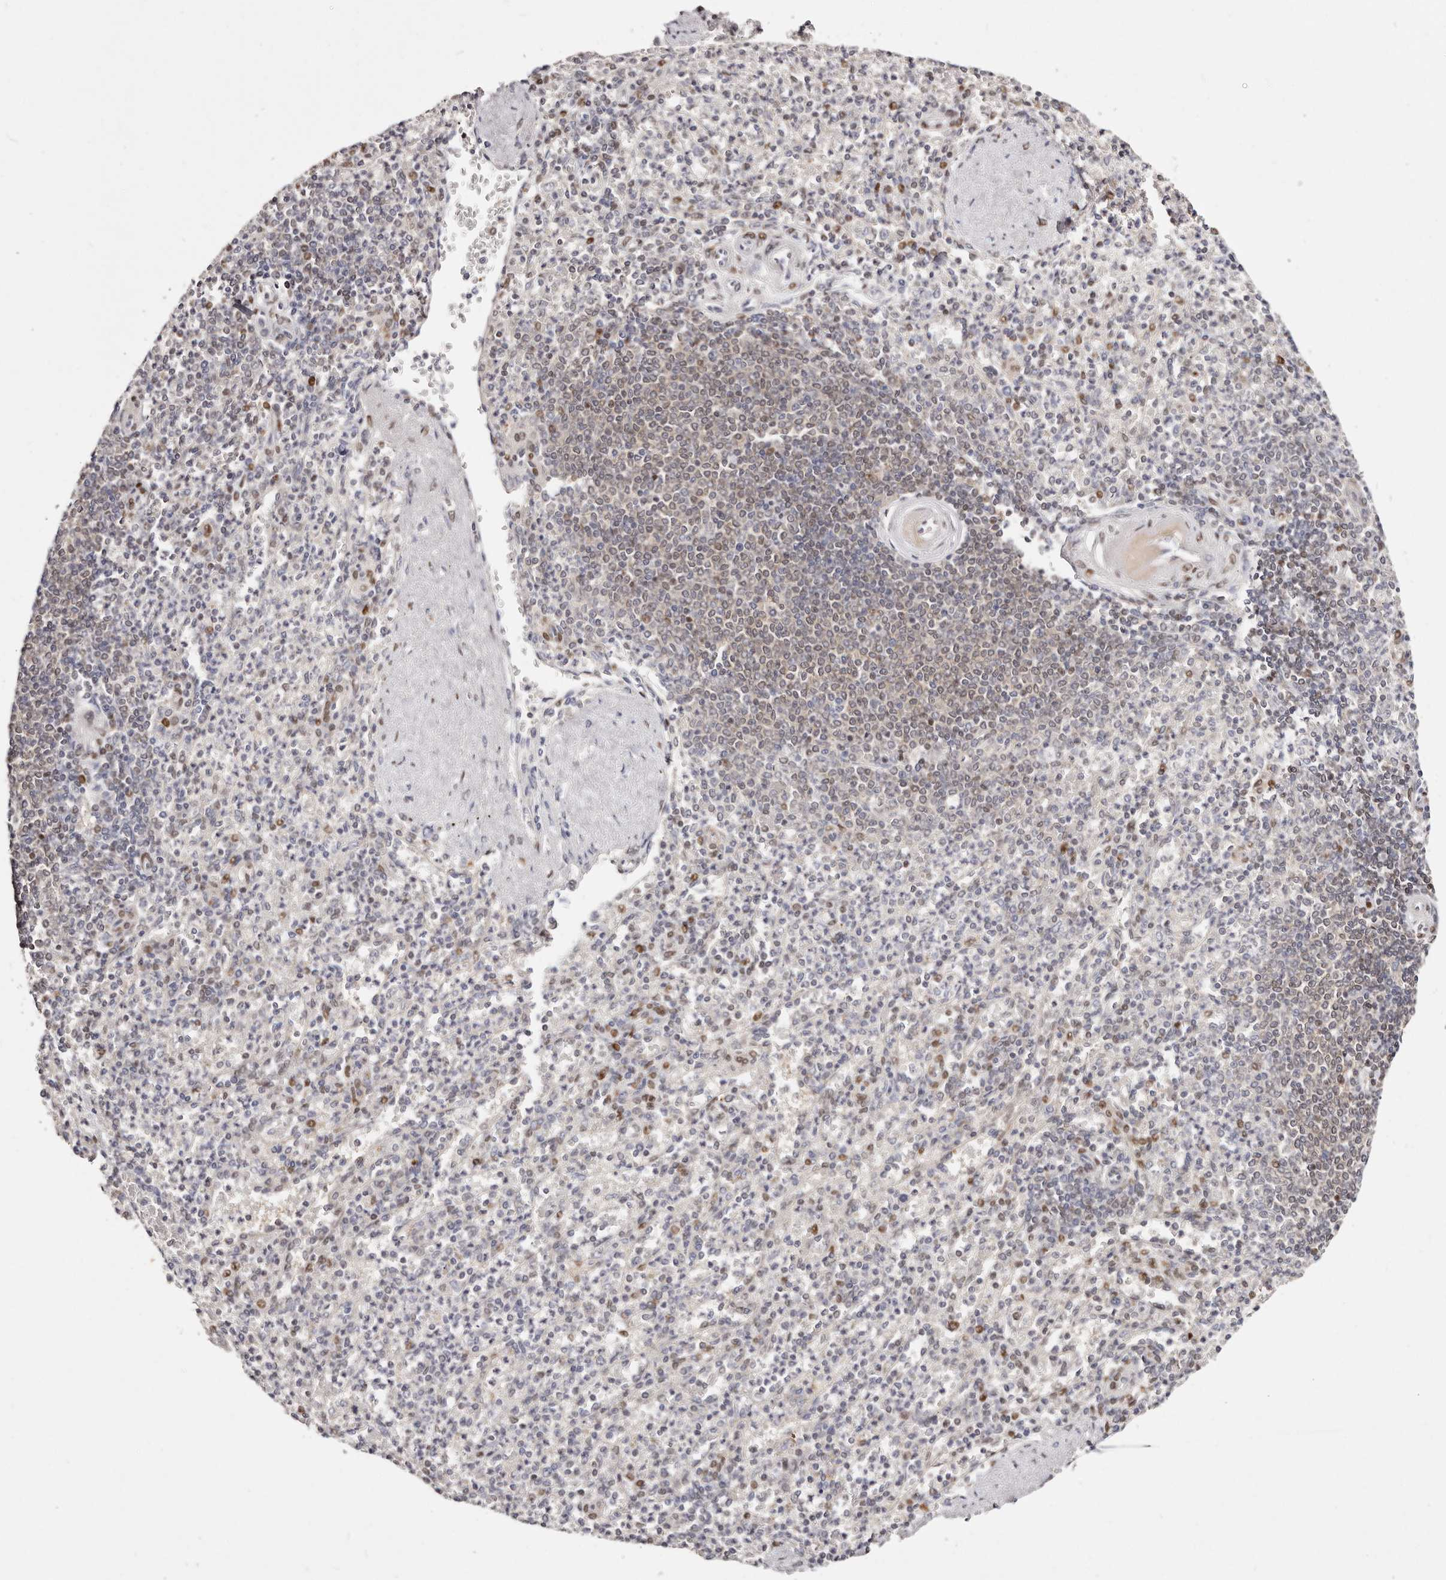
{"staining": {"intensity": "negative", "quantity": "none", "location": "none"}, "tissue": "spleen", "cell_type": "Cells in red pulp", "image_type": "normal", "snomed": [{"axis": "morphology", "description": "Normal tissue, NOS"}, {"axis": "topography", "description": "Spleen"}], "caption": "Immunohistochemical staining of normal spleen exhibits no significant staining in cells in red pulp.", "gene": "IQGAP3", "patient": {"sex": "female", "age": 74}}